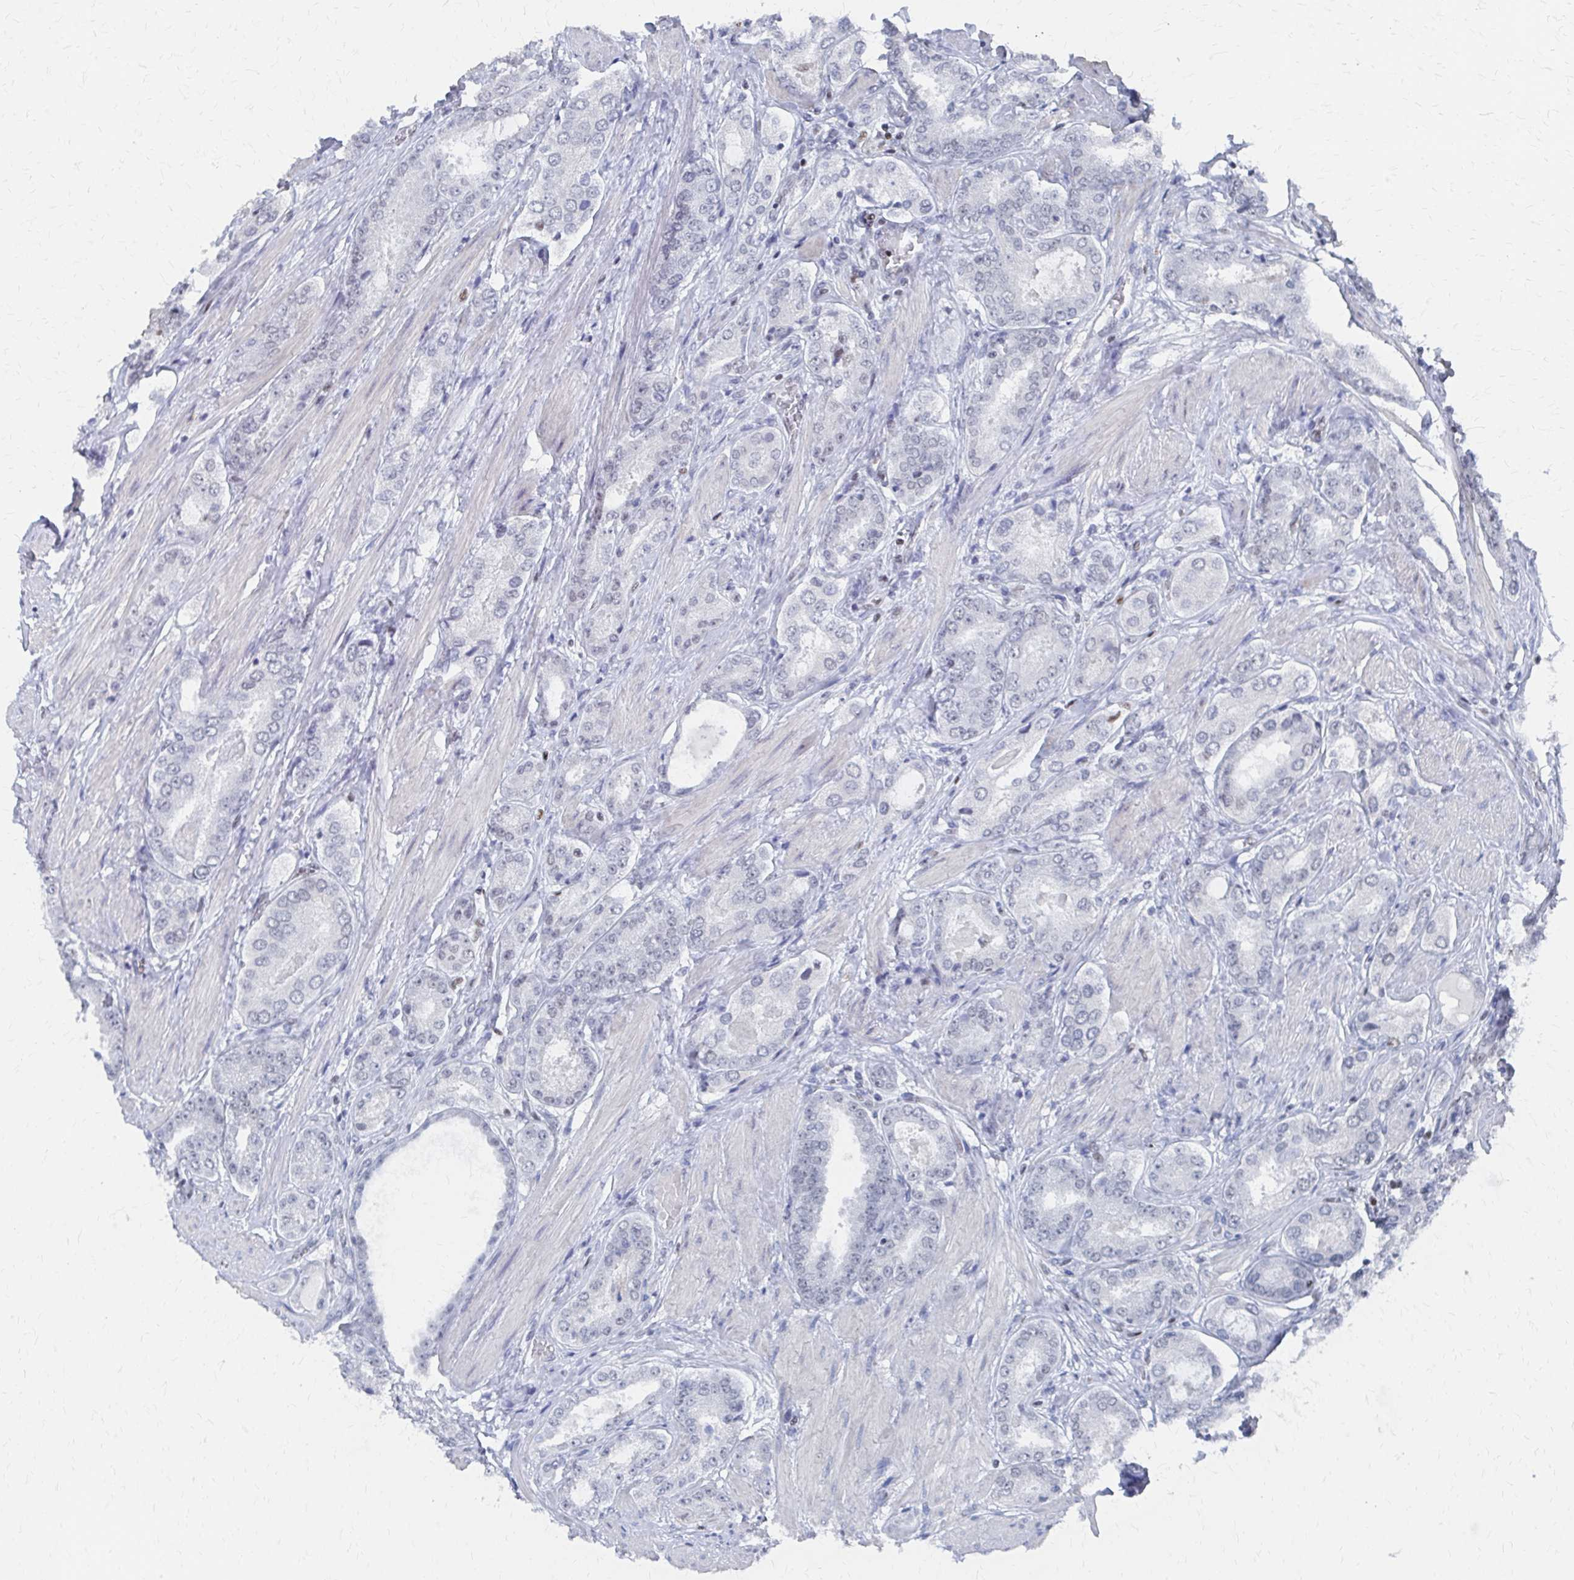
{"staining": {"intensity": "negative", "quantity": "none", "location": "none"}, "tissue": "prostate cancer", "cell_type": "Tumor cells", "image_type": "cancer", "snomed": [{"axis": "morphology", "description": "Adenocarcinoma, High grade"}, {"axis": "topography", "description": "Prostate"}], "caption": "Immunohistochemistry histopathology image of prostate cancer stained for a protein (brown), which shows no staining in tumor cells.", "gene": "CDIN1", "patient": {"sex": "male", "age": 63}}